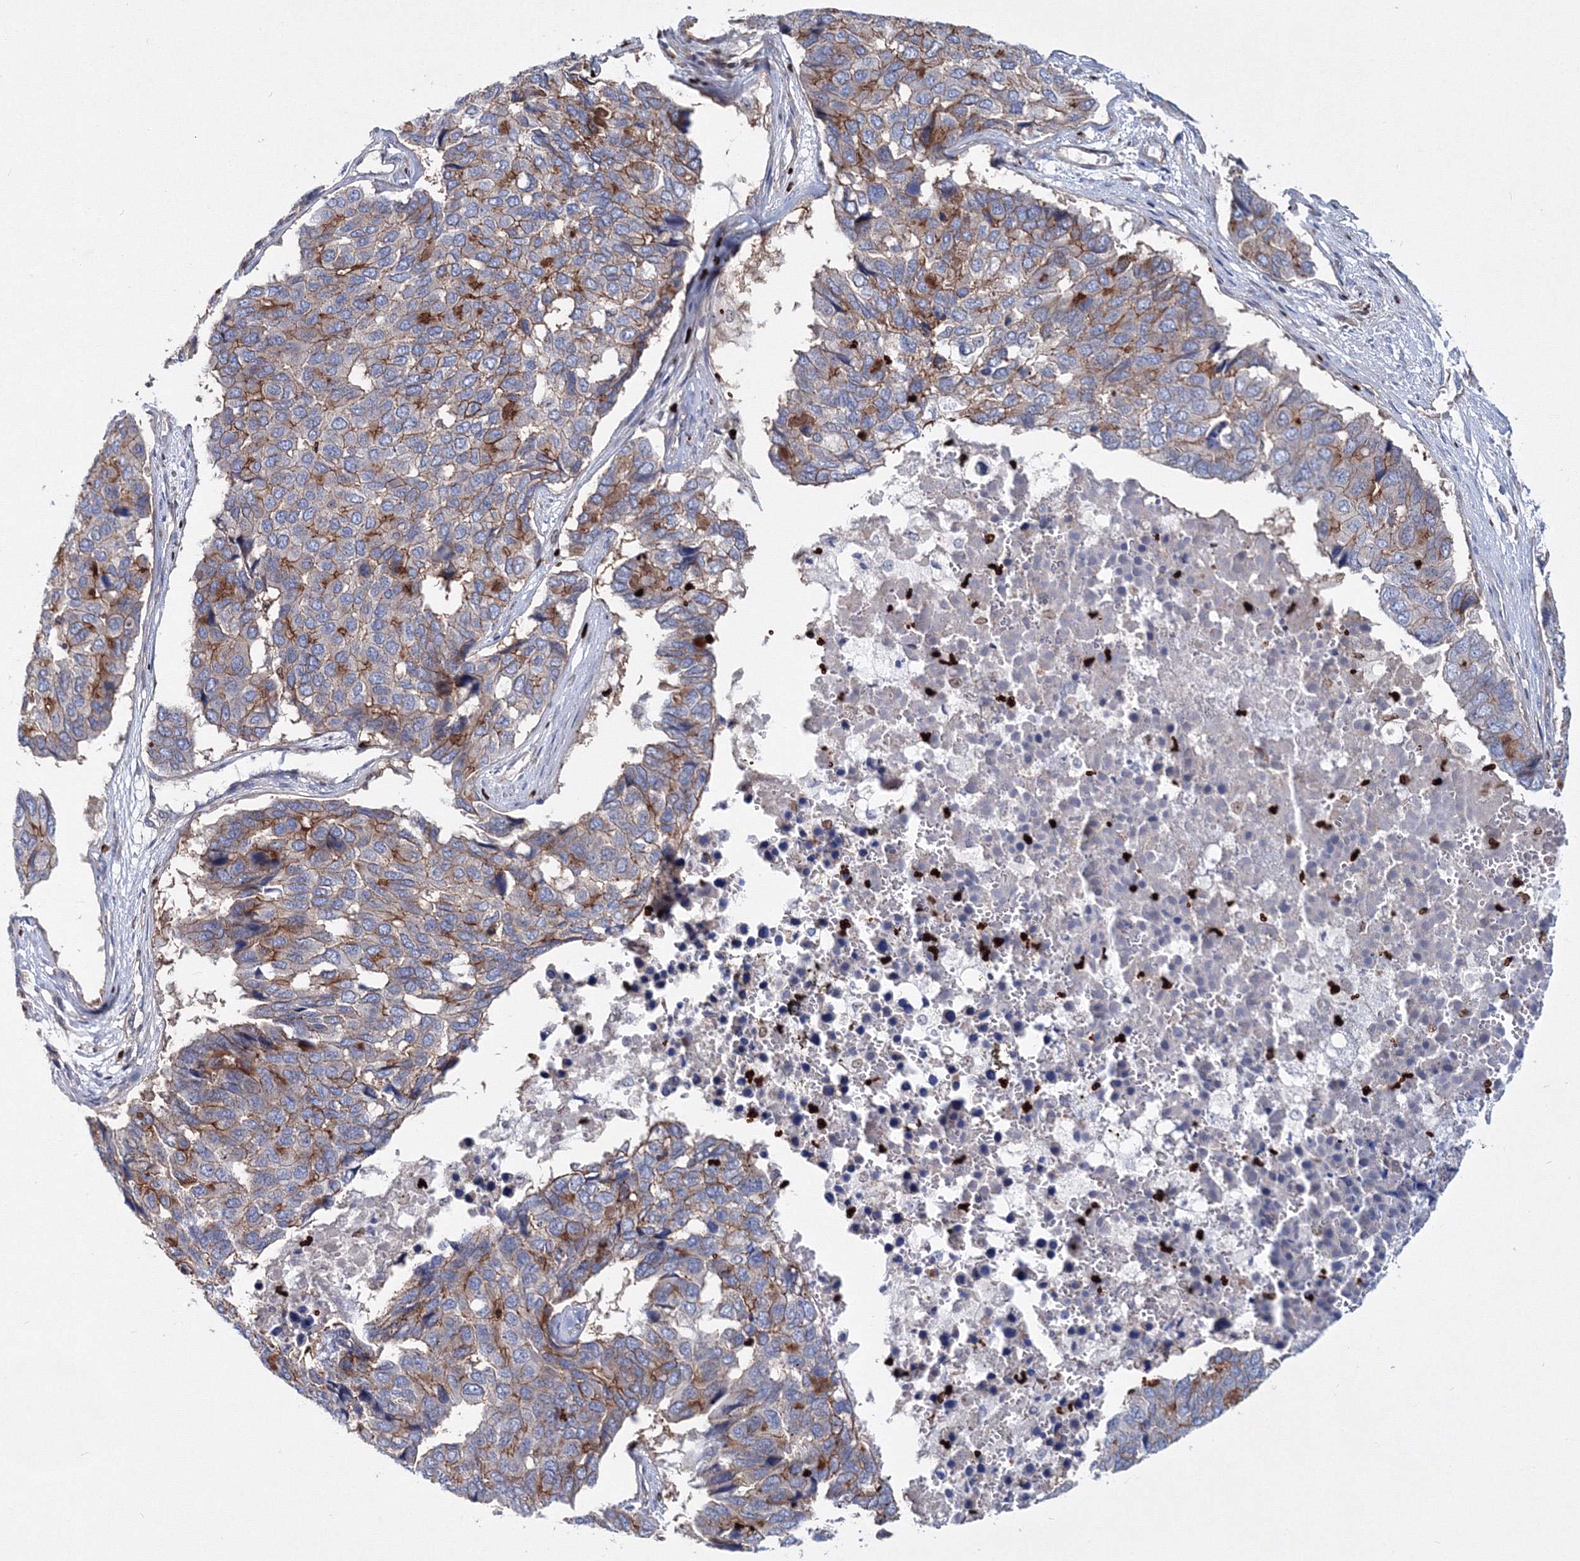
{"staining": {"intensity": "moderate", "quantity": "25%-75%", "location": "cytoplasmic/membranous"}, "tissue": "pancreatic cancer", "cell_type": "Tumor cells", "image_type": "cancer", "snomed": [{"axis": "morphology", "description": "Adenocarcinoma, NOS"}, {"axis": "topography", "description": "Pancreas"}], "caption": "A brown stain labels moderate cytoplasmic/membranous expression of a protein in pancreatic cancer (adenocarcinoma) tumor cells.", "gene": "C11orf52", "patient": {"sex": "male", "age": 50}}